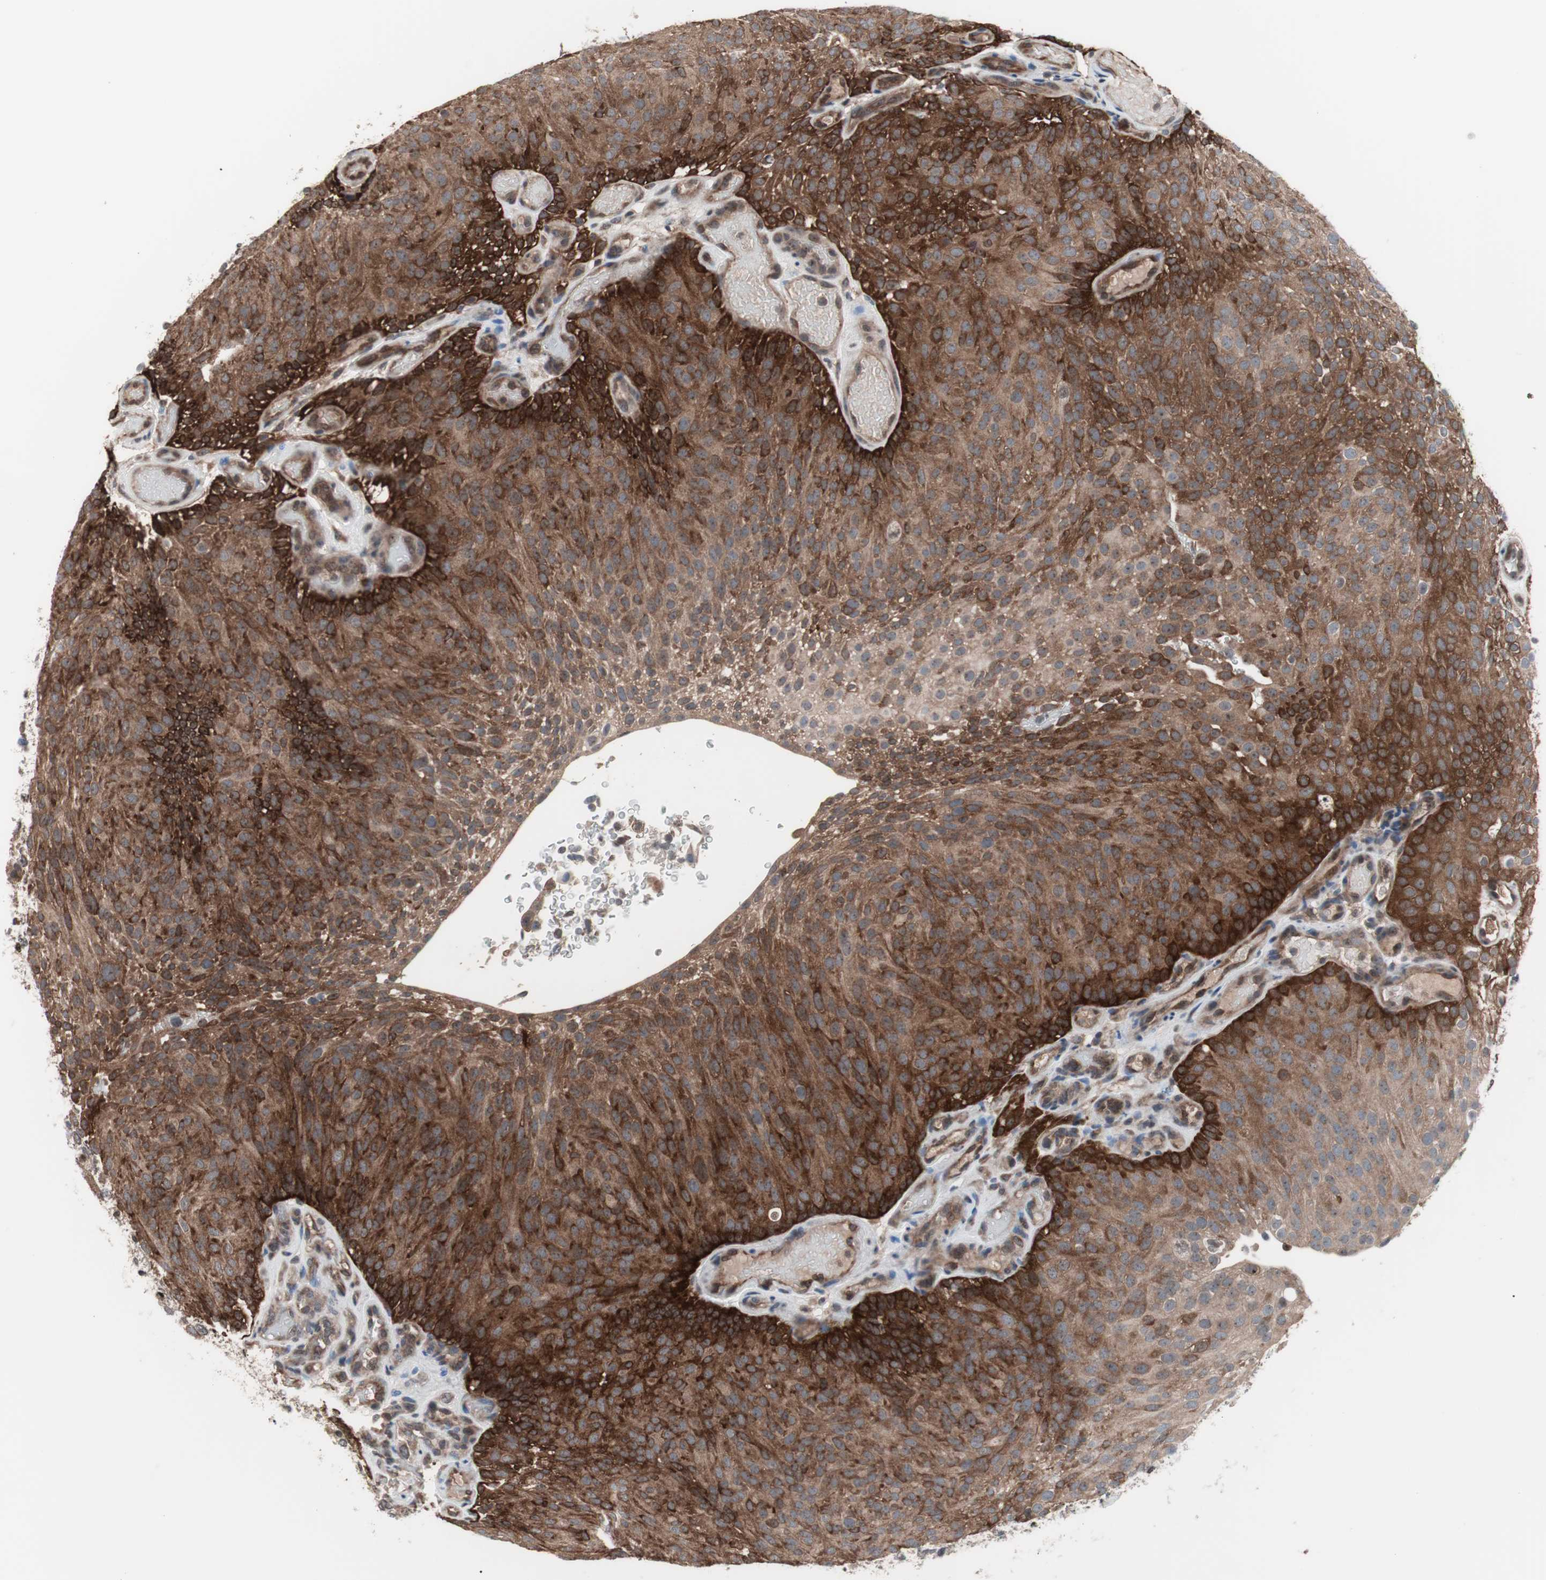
{"staining": {"intensity": "moderate", "quantity": "25%-75%", "location": "cytoplasmic/membranous"}, "tissue": "urothelial cancer", "cell_type": "Tumor cells", "image_type": "cancer", "snomed": [{"axis": "morphology", "description": "Urothelial carcinoma, Low grade"}, {"axis": "topography", "description": "Urinary bladder"}], "caption": "Immunohistochemical staining of human urothelial cancer displays moderate cytoplasmic/membranous protein positivity in approximately 25%-75% of tumor cells.", "gene": "IRS1", "patient": {"sex": "male", "age": 78}}